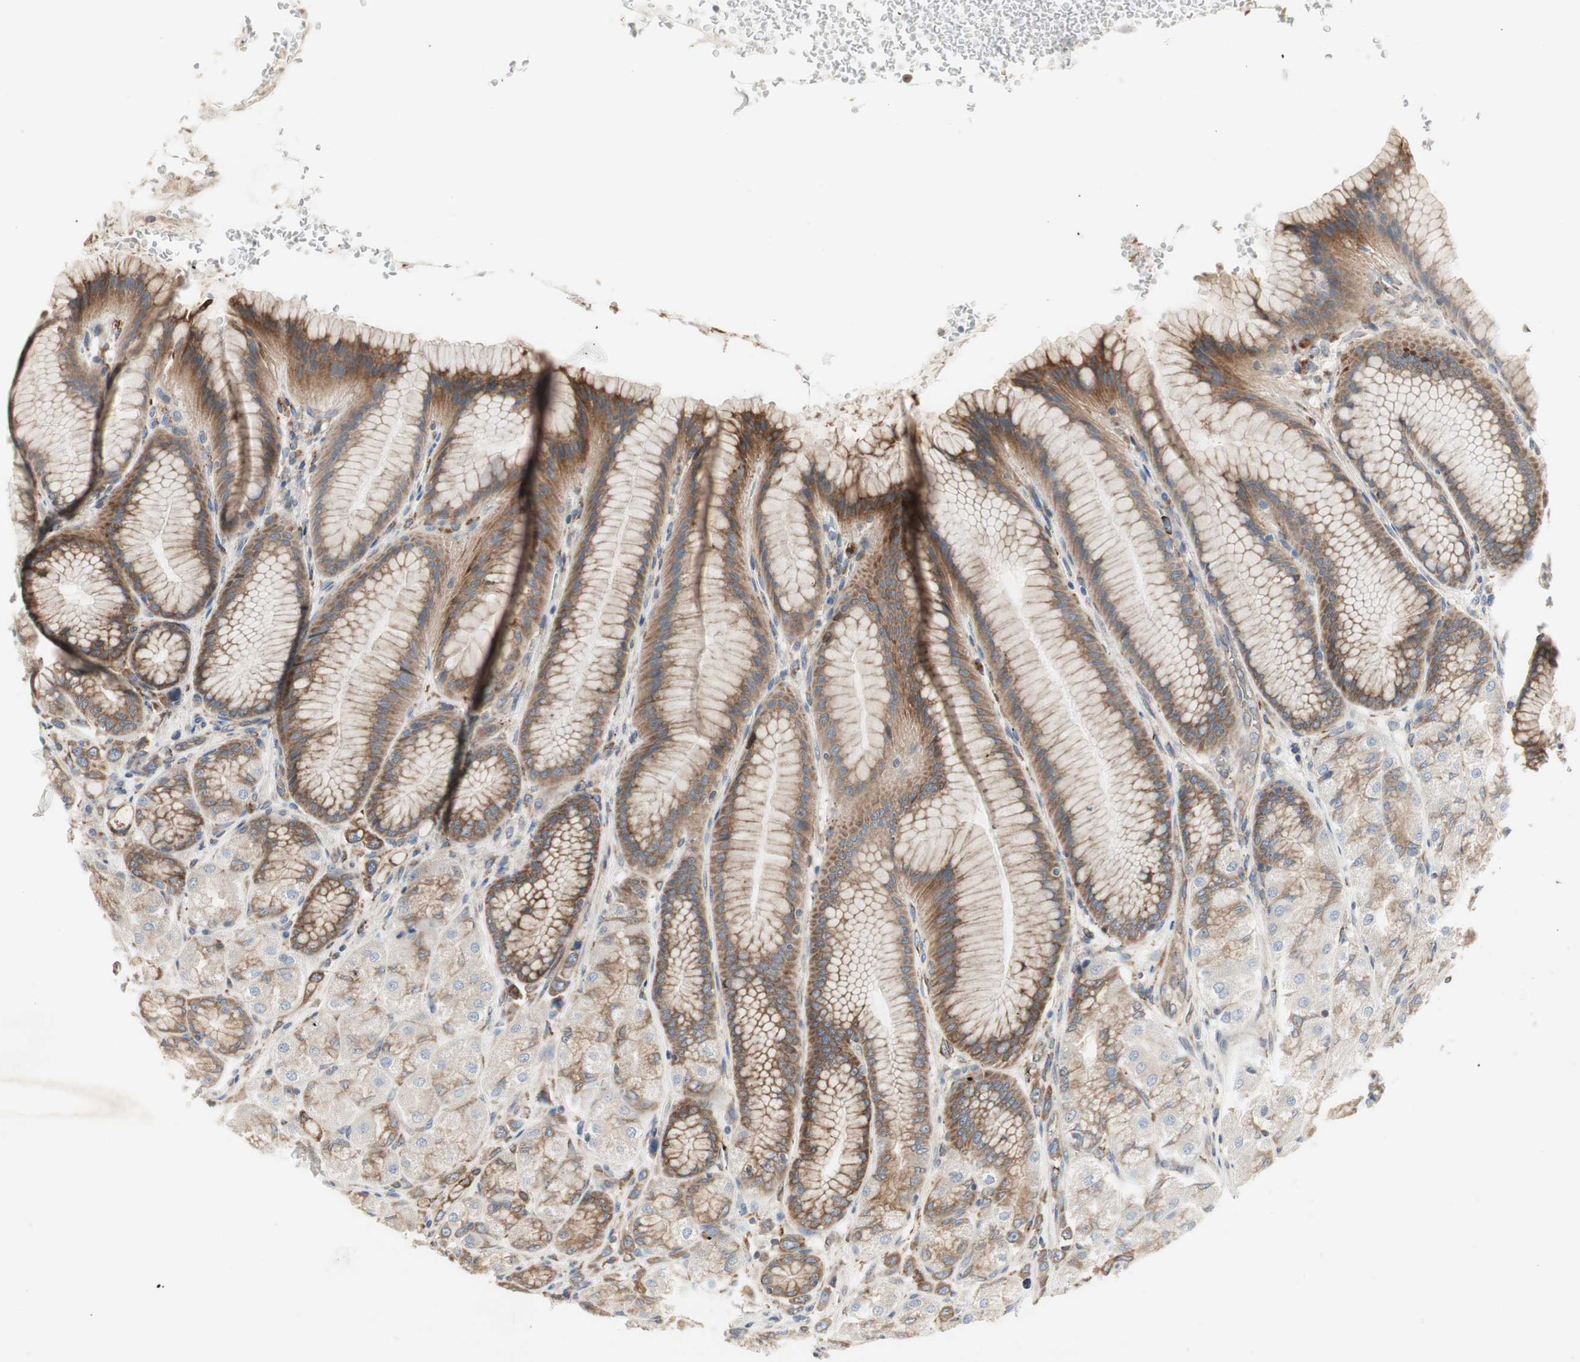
{"staining": {"intensity": "moderate", "quantity": "25%-75%", "location": "cytoplasmic/membranous"}, "tissue": "stomach", "cell_type": "Glandular cells", "image_type": "normal", "snomed": [{"axis": "morphology", "description": "Normal tissue, NOS"}, {"axis": "morphology", "description": "Adenocarcinoma, NOS"}, {"axis": "topography", "description": "Stomach"}, {"axis": "topography", "description": "Stomach, lower"}], "caption": "Normal stomach displays moderate cytoplasmic/membranous positivity in approximately 25%-75% of glandular cells.", "gene": "H6PD", "patient": {"sex": "female", "age": 65}}